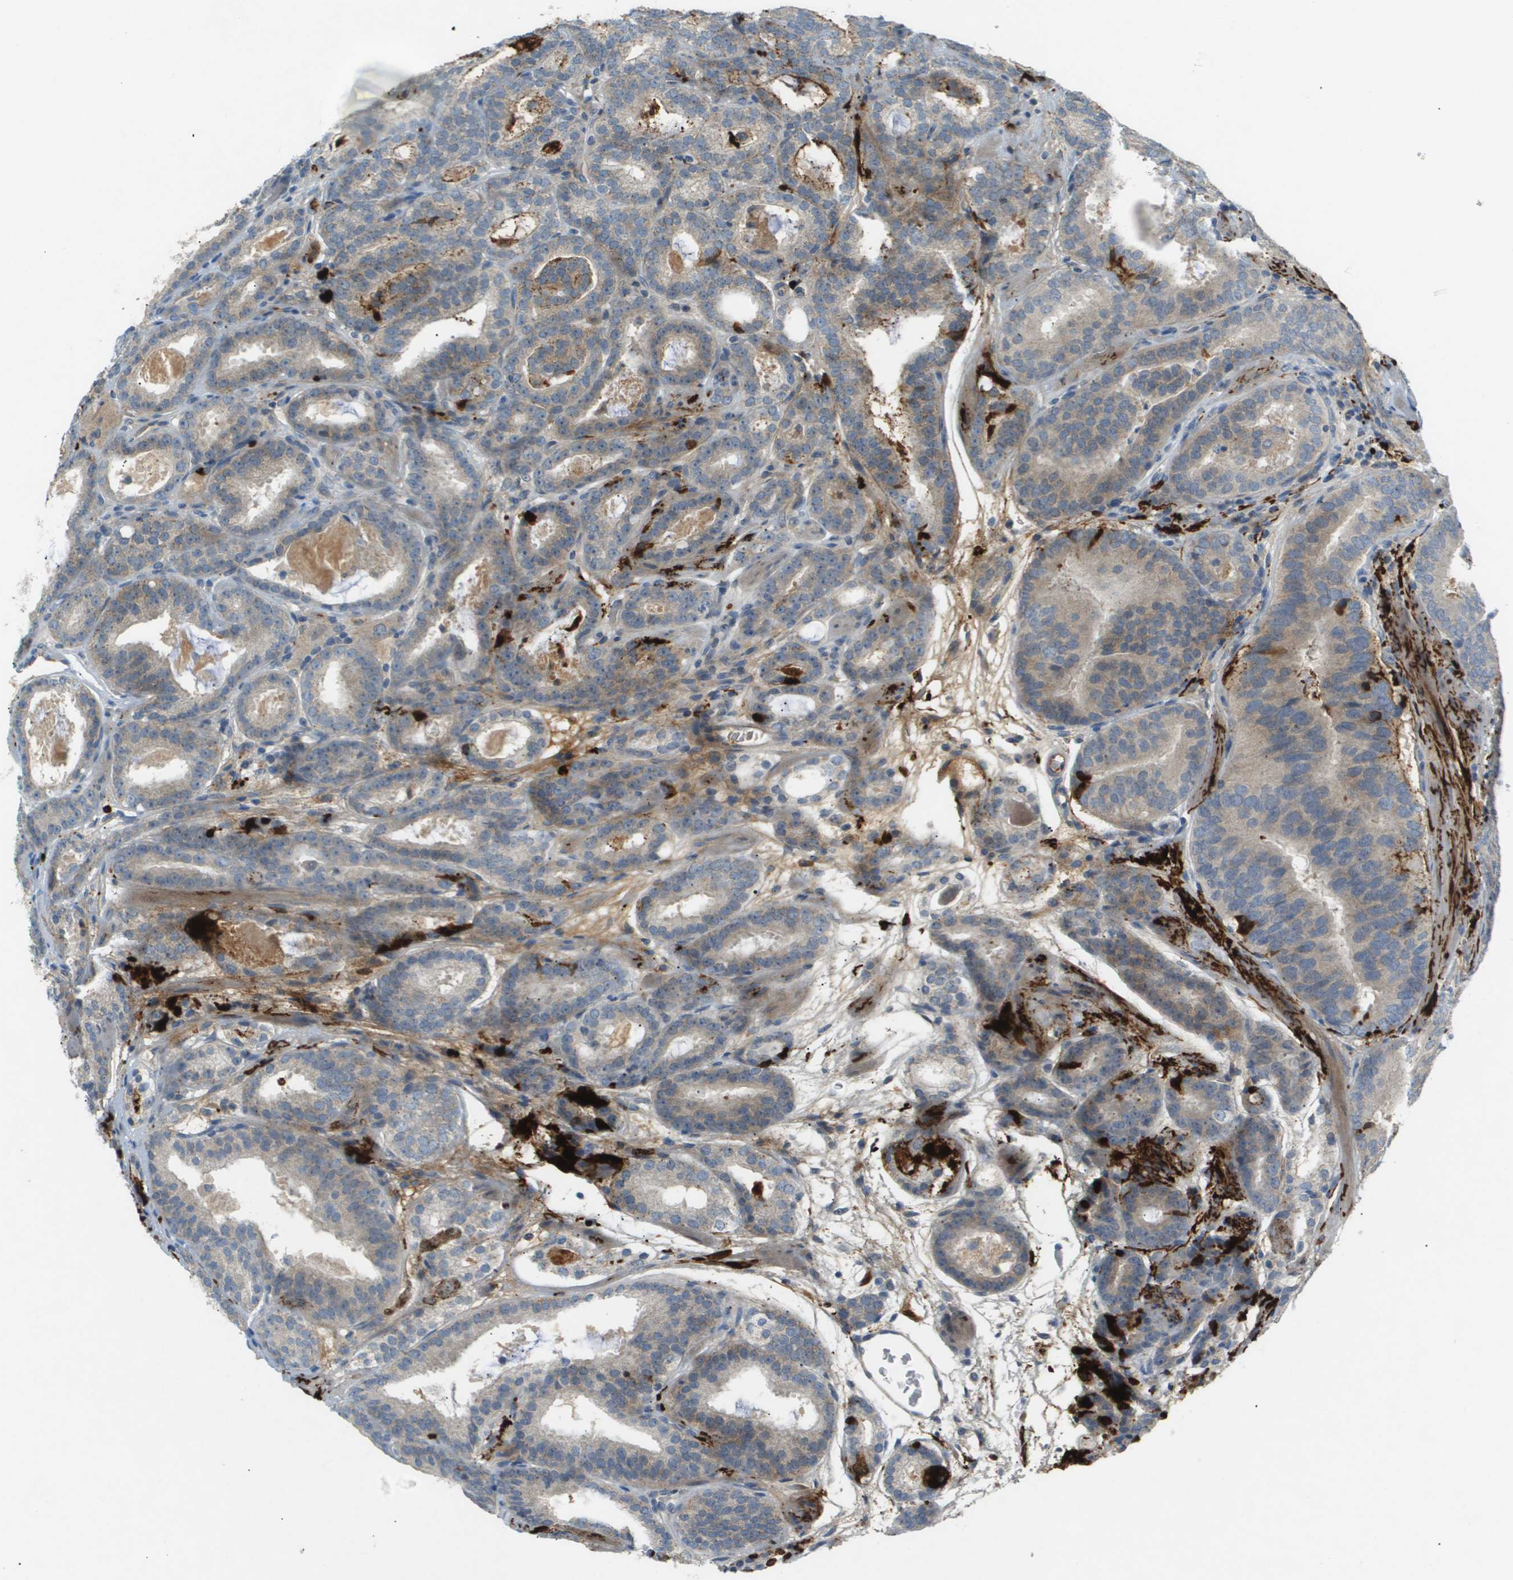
{"staining": {"intensity": "weak", "quantity": "<25%", "location": "cytoplasmic/membranous"}, "tissue": "prostate cancer", "cell_type": "Tumor cells", "image_type": "cancer", "snomed": [{"axis": "morphology", "description": "Adenocarcinoma, Low grade"}, {"axis": "topography", "description": "Prostate"}], "caption": "Tumor cells show no significant protein staining in adenocarcinoma (low-grade) (prostate).", "gene": "VTN", "patient": {"sex": "male", "age": 69}}